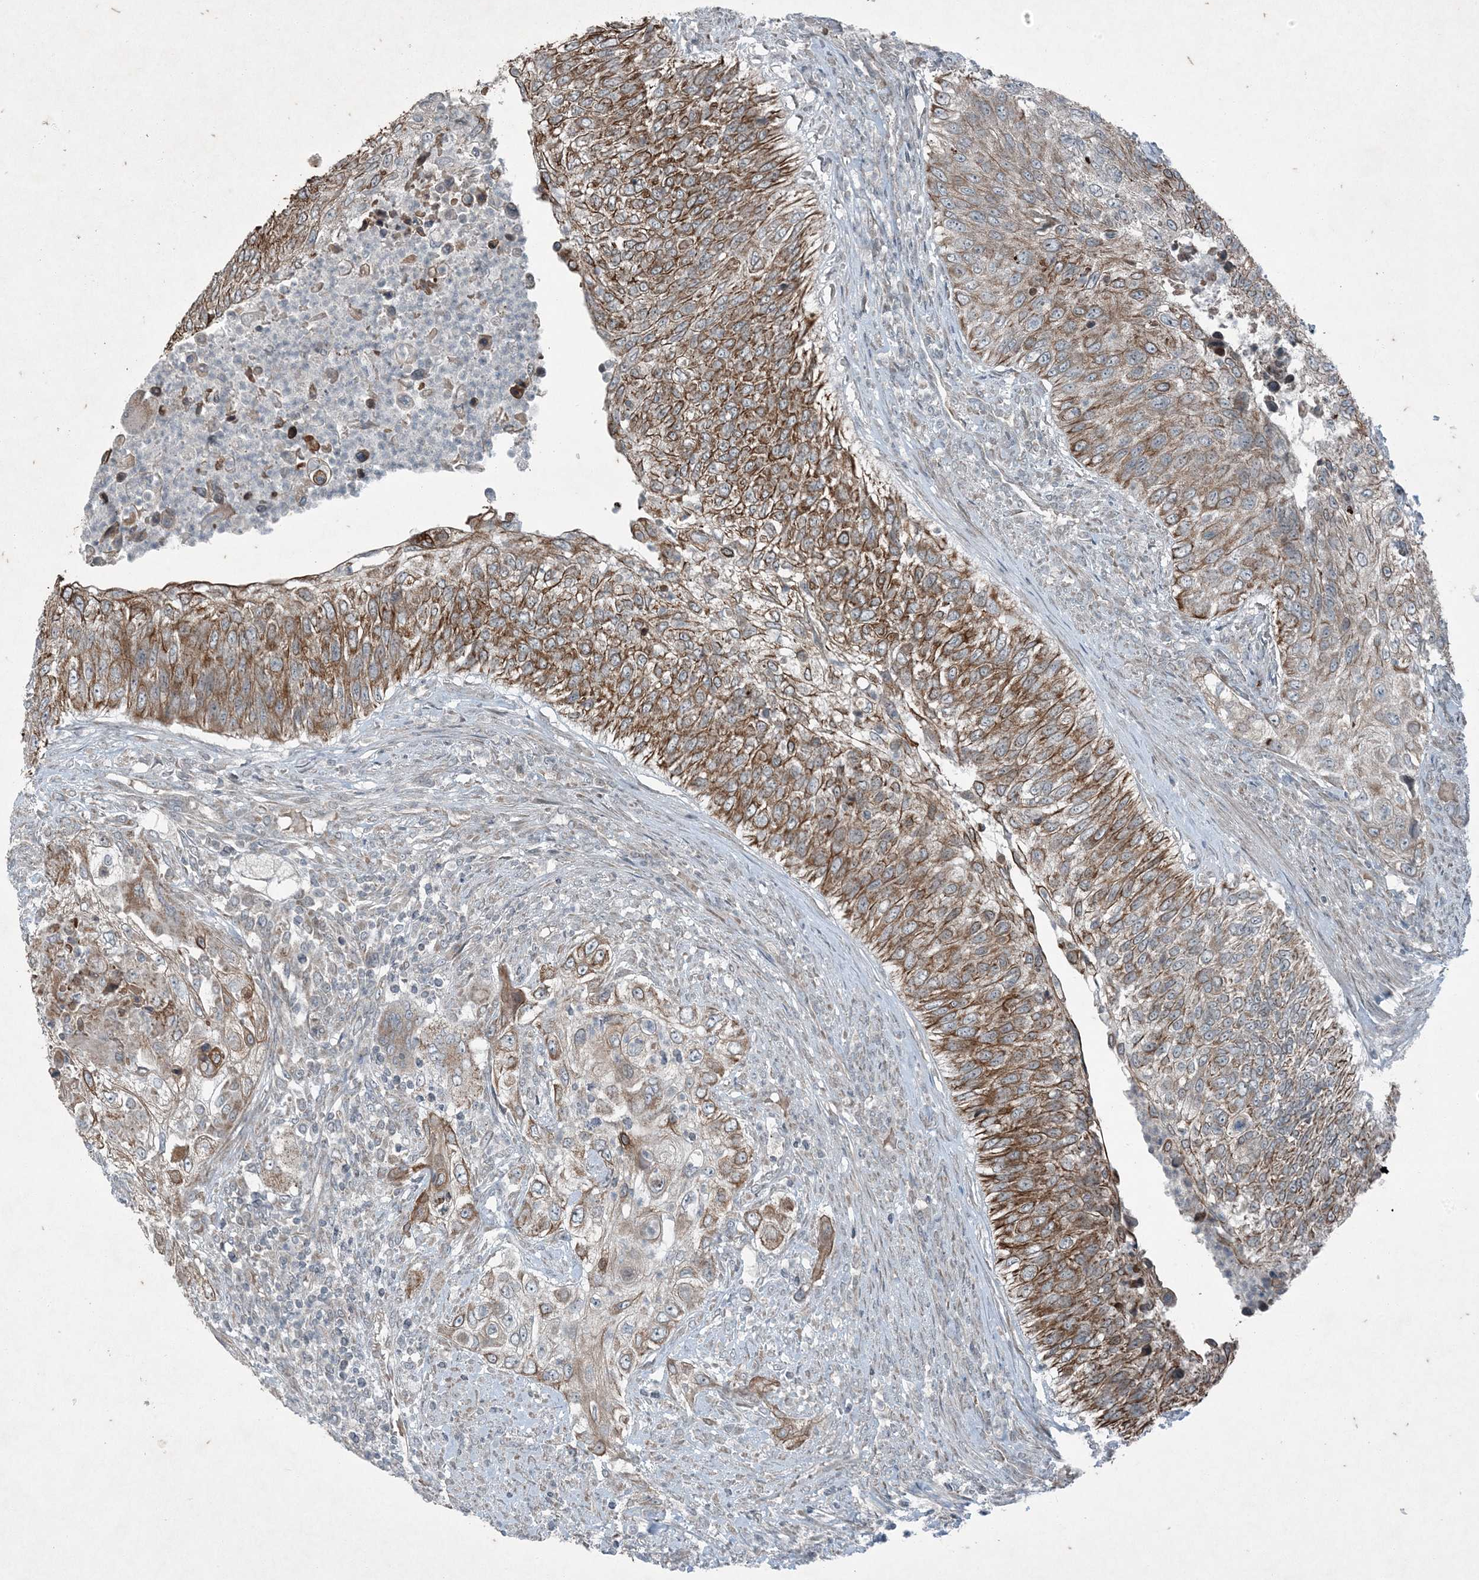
{"staining": {"intensity": "moderate", "quantity": ">75%", "location": "cytoplasmic/membranous"}, "tissue": "urothelial cancer", "cell_type": "Tumor cells", "image_type": "cancer", "snomed": [{"axis": "morphology", "description": "Urothelial carcinoma, High grade"}, {"axis": "topography", "description": "Urinary bladder"}], "caption": "The histopathology image reveals a brown stain indicating the presence of a protein in the cytoplasmic/membranous of tumor cells in high-grade urothelial carcinoma.", "gene": "PC", "patient": {"sex": "female", "age": 60}}